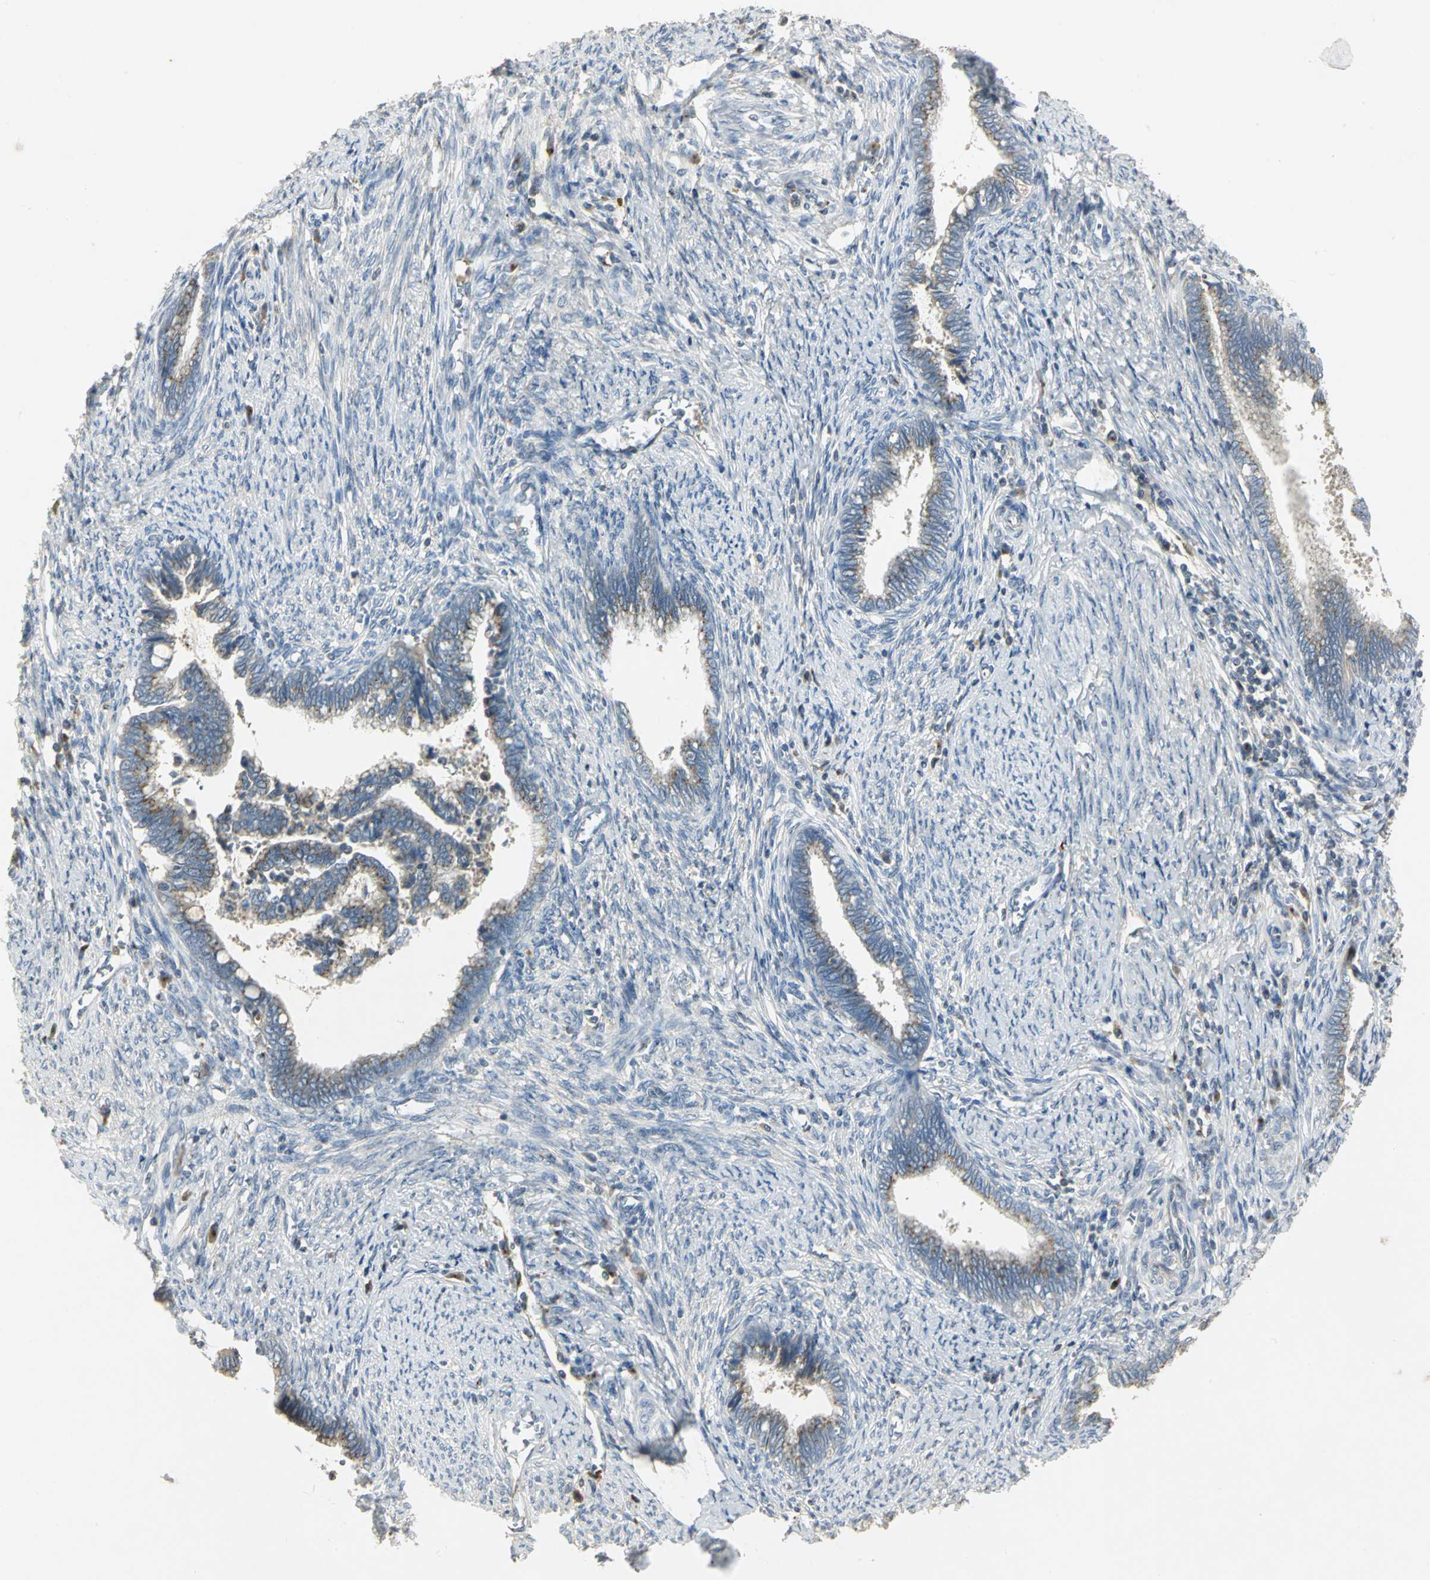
{"staining": {"intensity": "moderate", "quantity": ">75%", "location": "cytoplasmic/membranous"}, "tissue": "cervical cancer", "cell_type": "Tumor cells", "image_type": "cancer", "snomed": [{"axis": "morphology", "description": "Adenocarcinoma, NOS"}, {"axis": "topography", "description": "Cervix"}], "caption": "About >75% of tumor cells in adenocarcinoma (cervical) demonstrate moderate cytoplasmic/membranous protein staining as visualized by brown immunohistochemical staining.", "gene": "TM9SF2", "patient": {"sex": "female", "age": 44}}